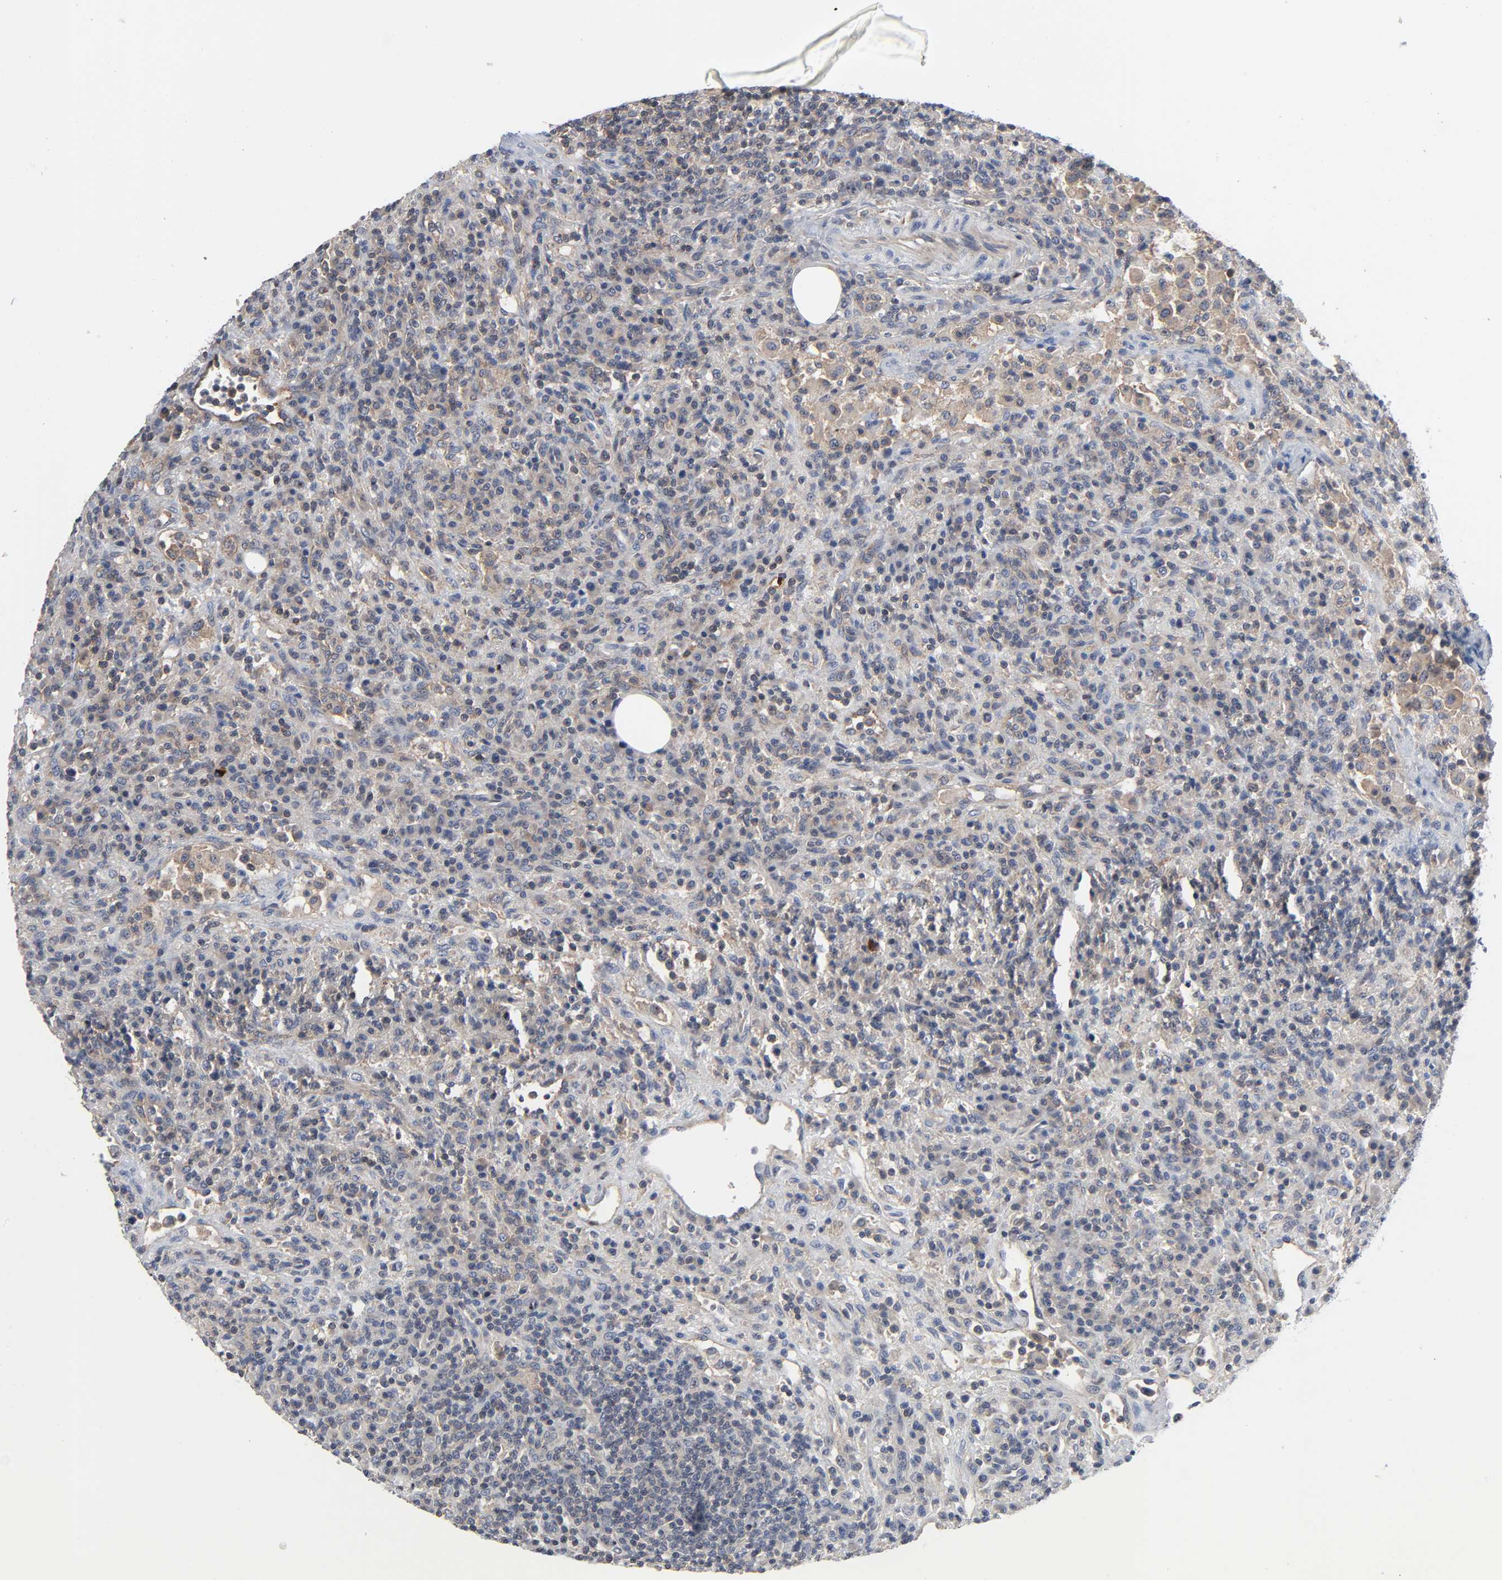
{"staining": {"intensity": "weak", "quantity": "<25%", "location": "cytoplasmic/membranous"}, "tissue": "lymphoma", "cell_type": "Tumor cells", "image_type": "cancer", "snomed": [{"axis": "morphology", "description": "Hodgkin's disease, NOS"}, {"axis": "topography", "description": "Lymph node"}], "caption": "IHC photomicrograph of neoplastic tissue: lymphoma stained with DAB (3,3'-diaminobenzidine) demonstrates no significant protein staining in tumor cells. Brightfield microscopy of IHC stained with DAB (brown) and hematoxylin (blue), captured at high magnification.", "gene": "DDX10", "patient": {"sex": "male", "age": 65}}